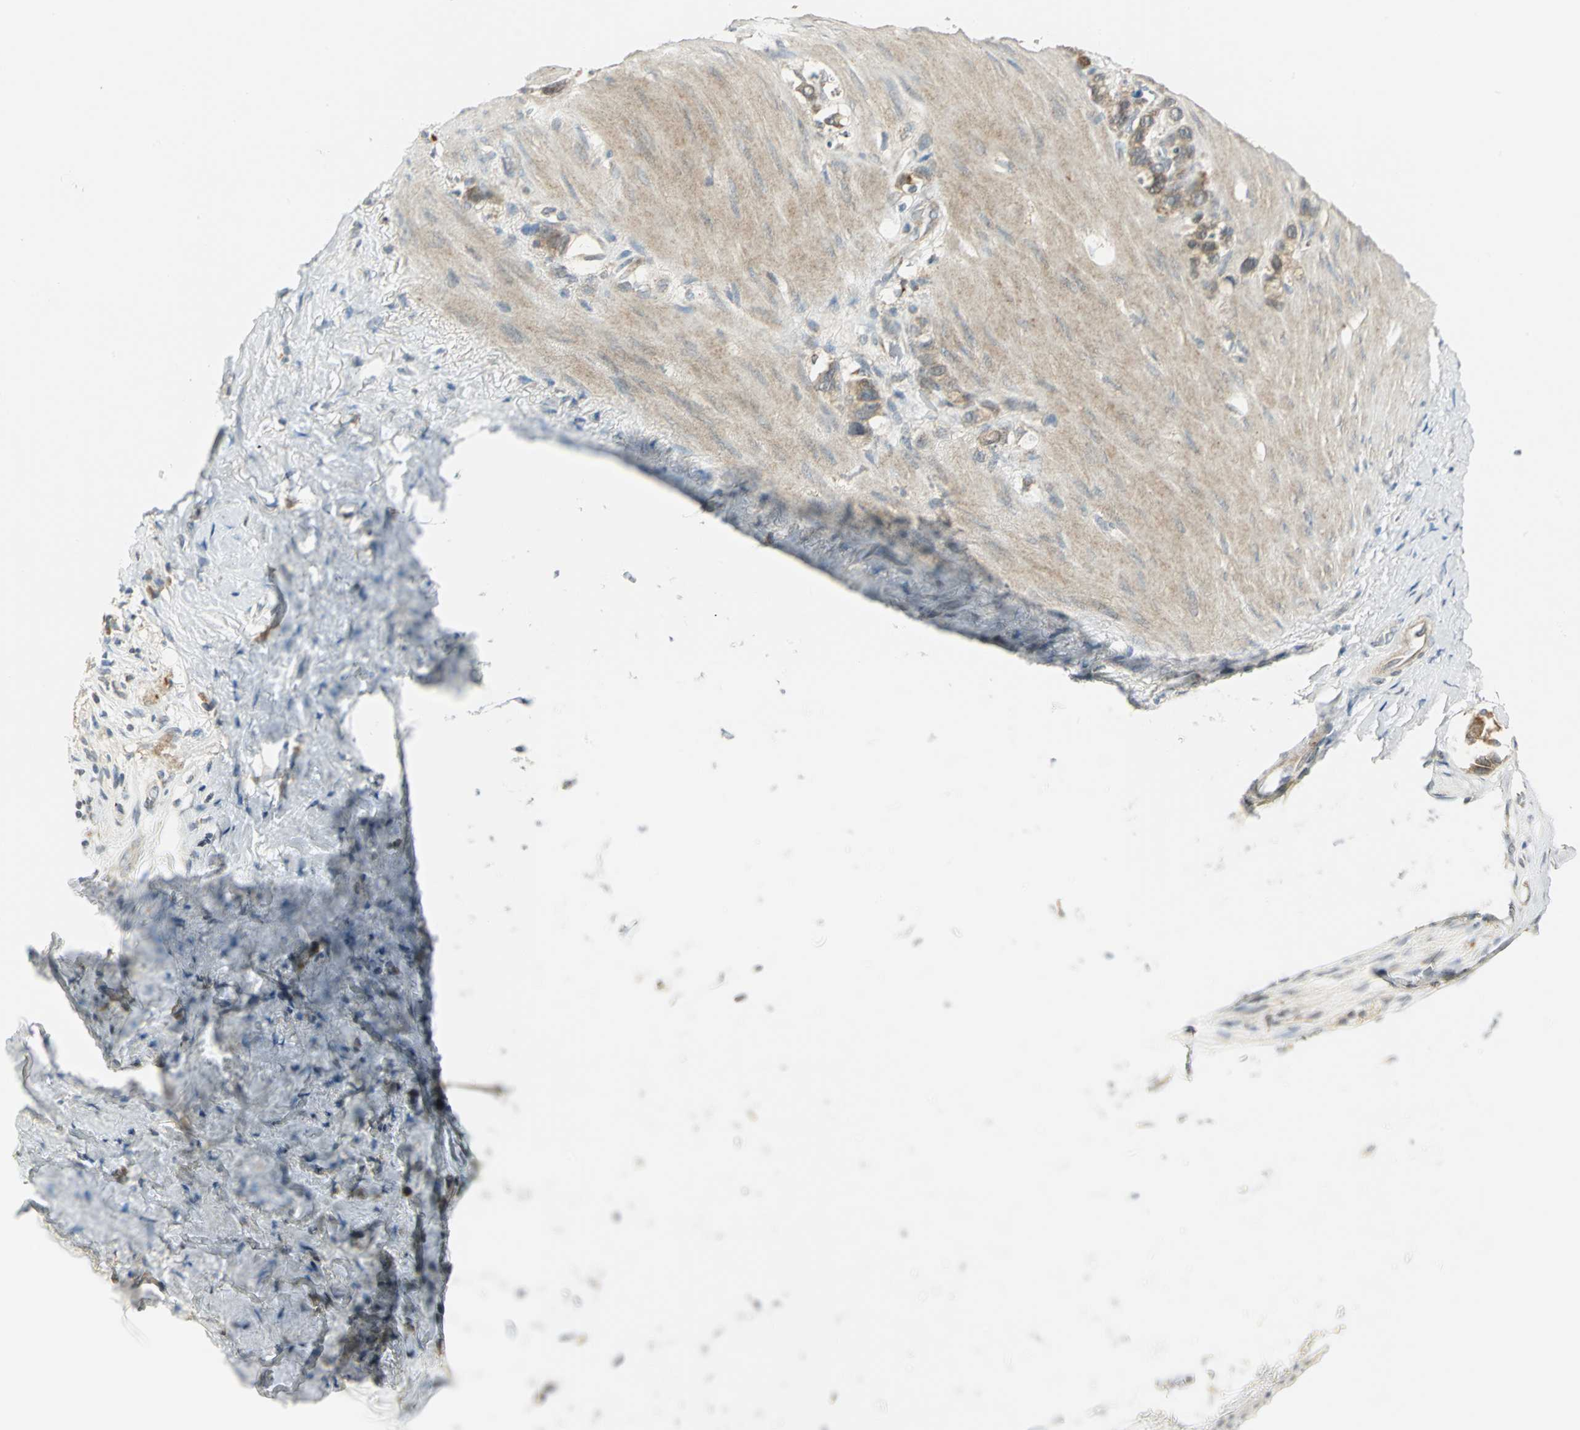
{"staining": {"intensity": "moderate", "quantity": ">75%", "location": "cytoplasmic/membranous"}, "tissue": "stomach cancer", "cell_type": "Tumor cells", "image_type": "cancer", "snomed": [{"axis": "morphology", "description": "Normal tissue, NOS"}, {"axis": "morphology", "description": "Adenocarcinoma, NOS"}, {"axis": "morphology", "description": "Adenocarcinoma, High grade"}, {"axis": "topography", "description": "Stomach, upper"}, {"axis": "topography", "description": "Stomach"}], "caption": "Tumor cells show moderate cytoplasmic/membranous staining in about >75% of cells in high-grade adenocarcinoma (stomach).", "gene": "MAPK8IP3", "patient": {"sex": "female", "age": 65}}